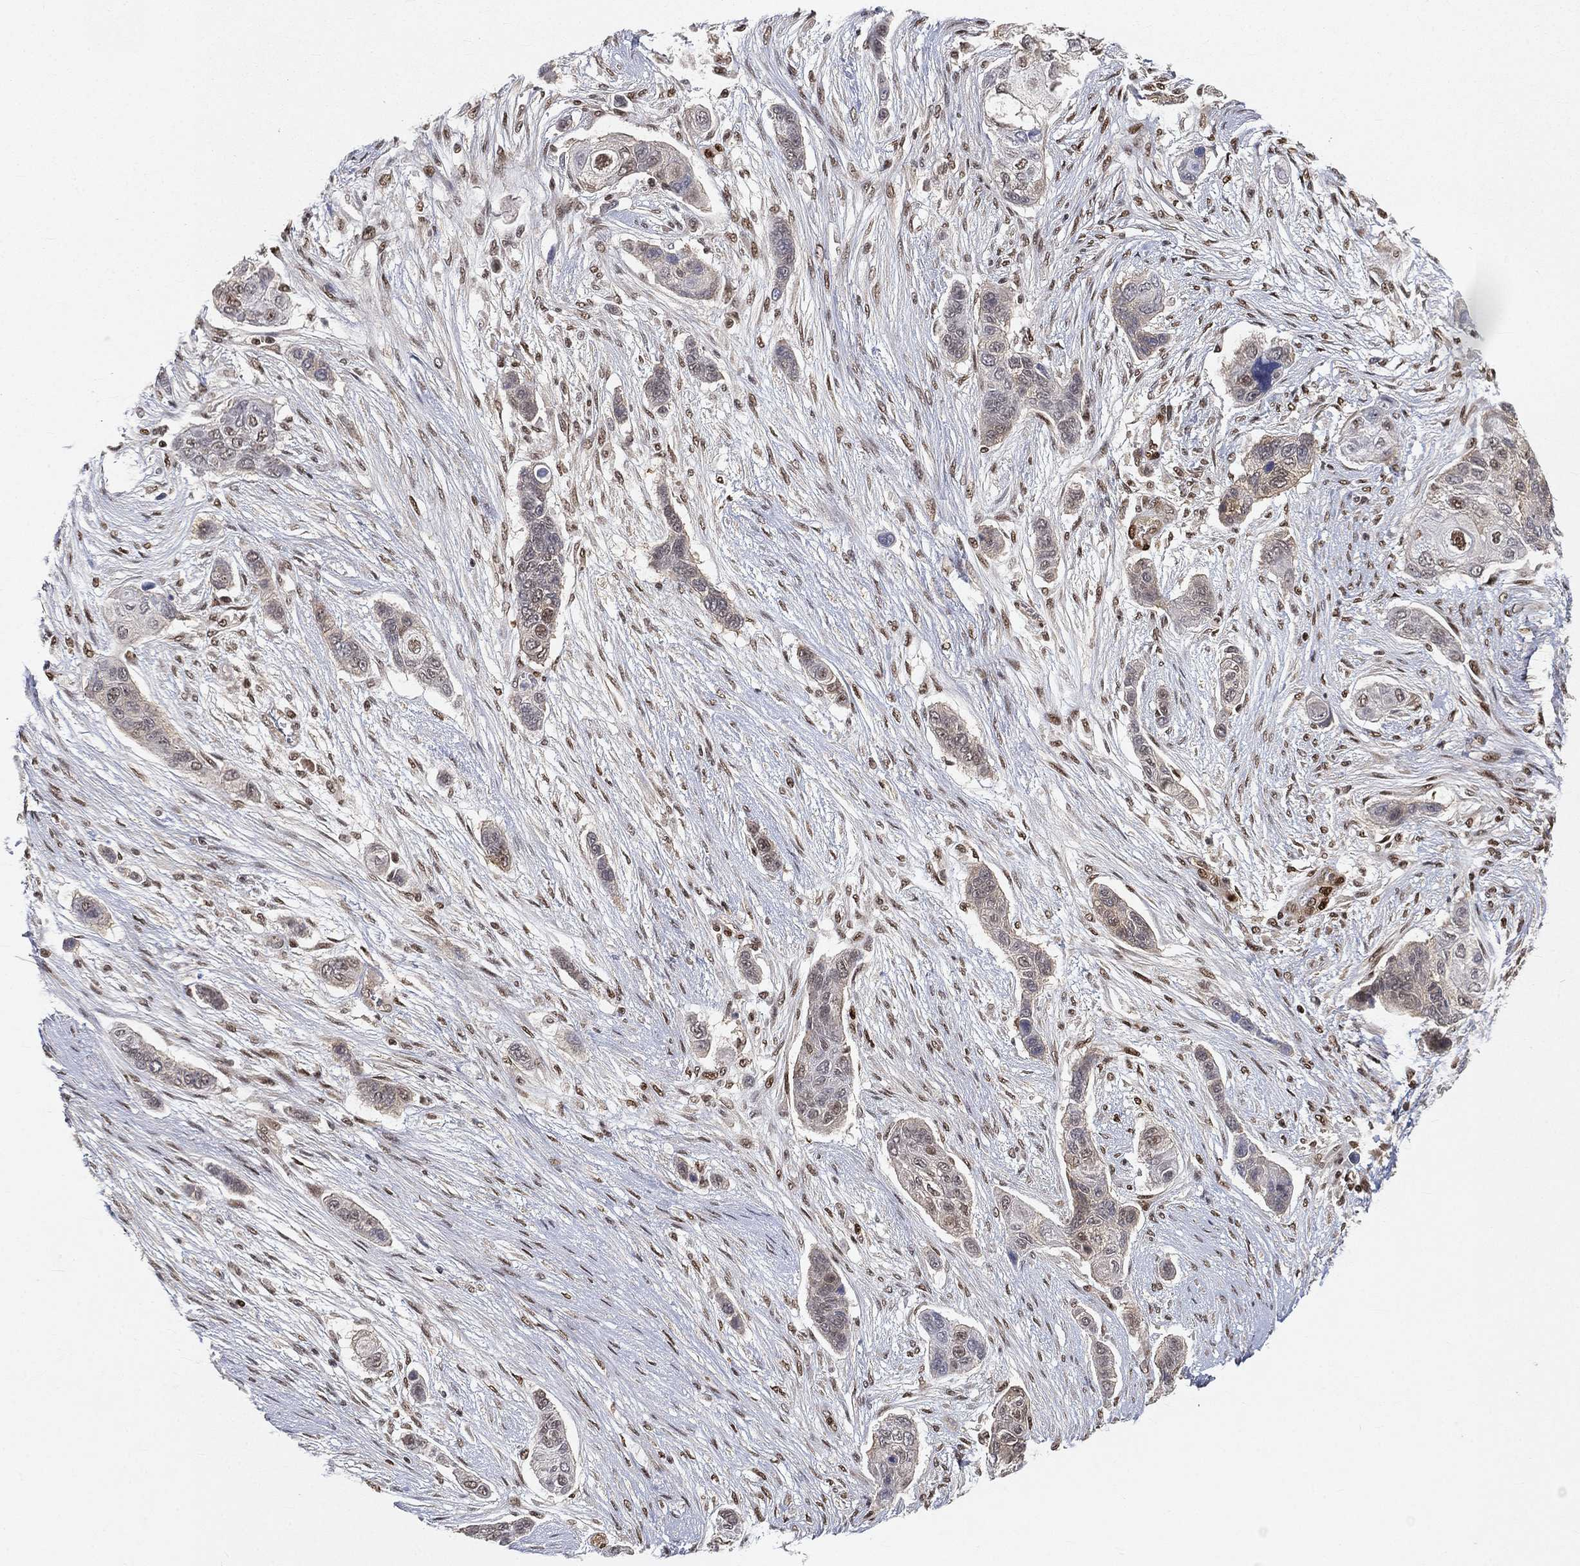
{"staining": {"intensity": "negative", "quantity": "none", "location": "none"}, "tissue": "lung cancer", "cell_type": "Tumor cells", "image_type": "cancer", "snomed": [{"axis": "morphology", "description": "Squamous cell carcinoma, NOS"}, {"axis": "topography", "description": "Lung"}], "caption": "This image is of squamous cell carcinoma (lung) stained with immunohistochemistry to label a protein in brown with the nuclei are counter-stained blue. There is no staining in tumor cells.", "gene": "CRTC3", "patient": {"sex": "male", "age": 69}}